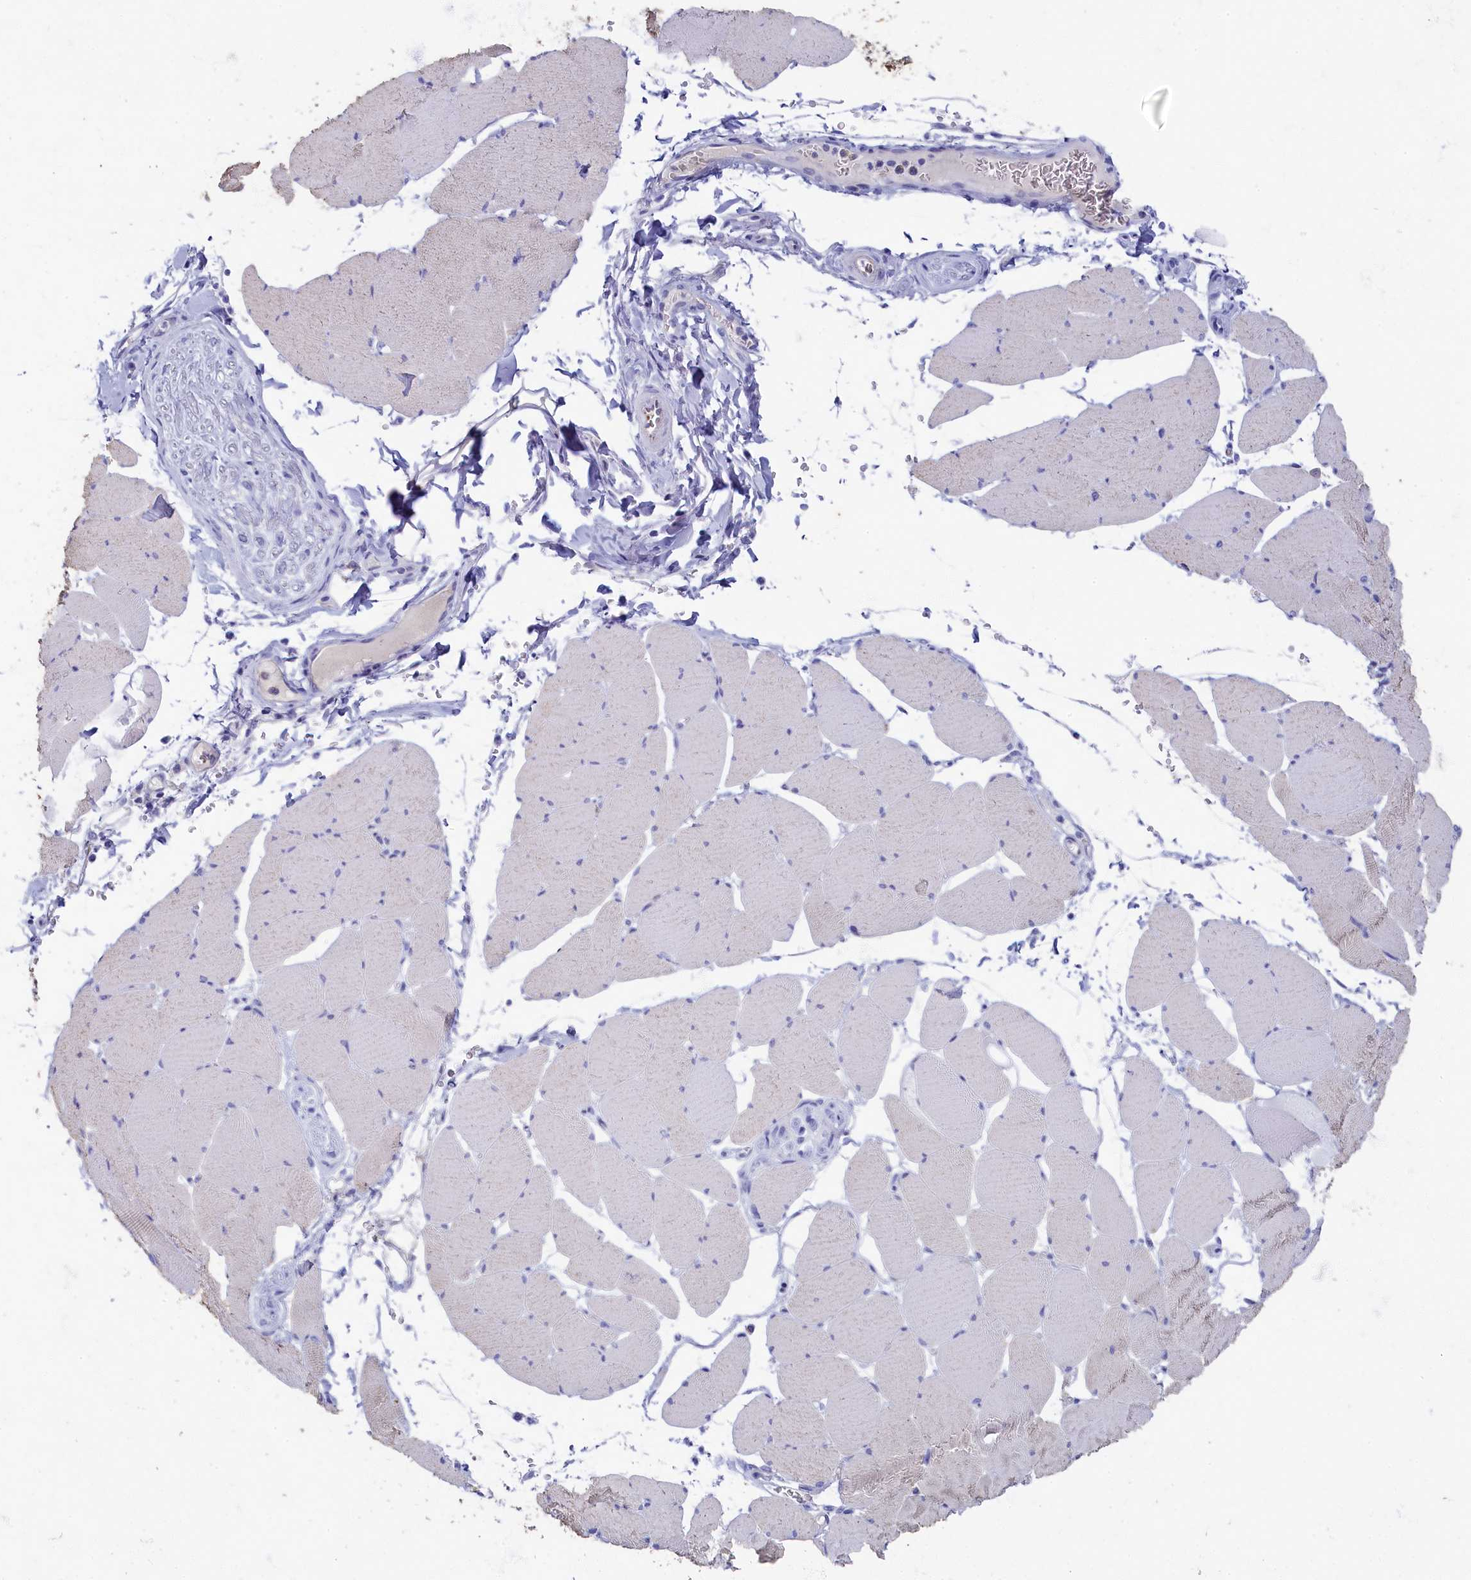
{"staining": {"intensity": "negative", "quantity": "none", "location": "none"}, "tissue": "skeletal muscle", "cell_type": "Myocytes", "image_type": "normal", "snomed": [{"axis": "morphology", "description": "Normal tissue, NOS"}, {"axis": "topography", "description": "Skeletal muscle"}, {"axis": "topography", "description": "Head-Neck"}], "caption": "Skeletal muscle stained for a protein using immunohistochemistry demonstrates no positivity myocytes.", "gene": "OCIAD2", "patient": {"sex": "male", "age": 66}}